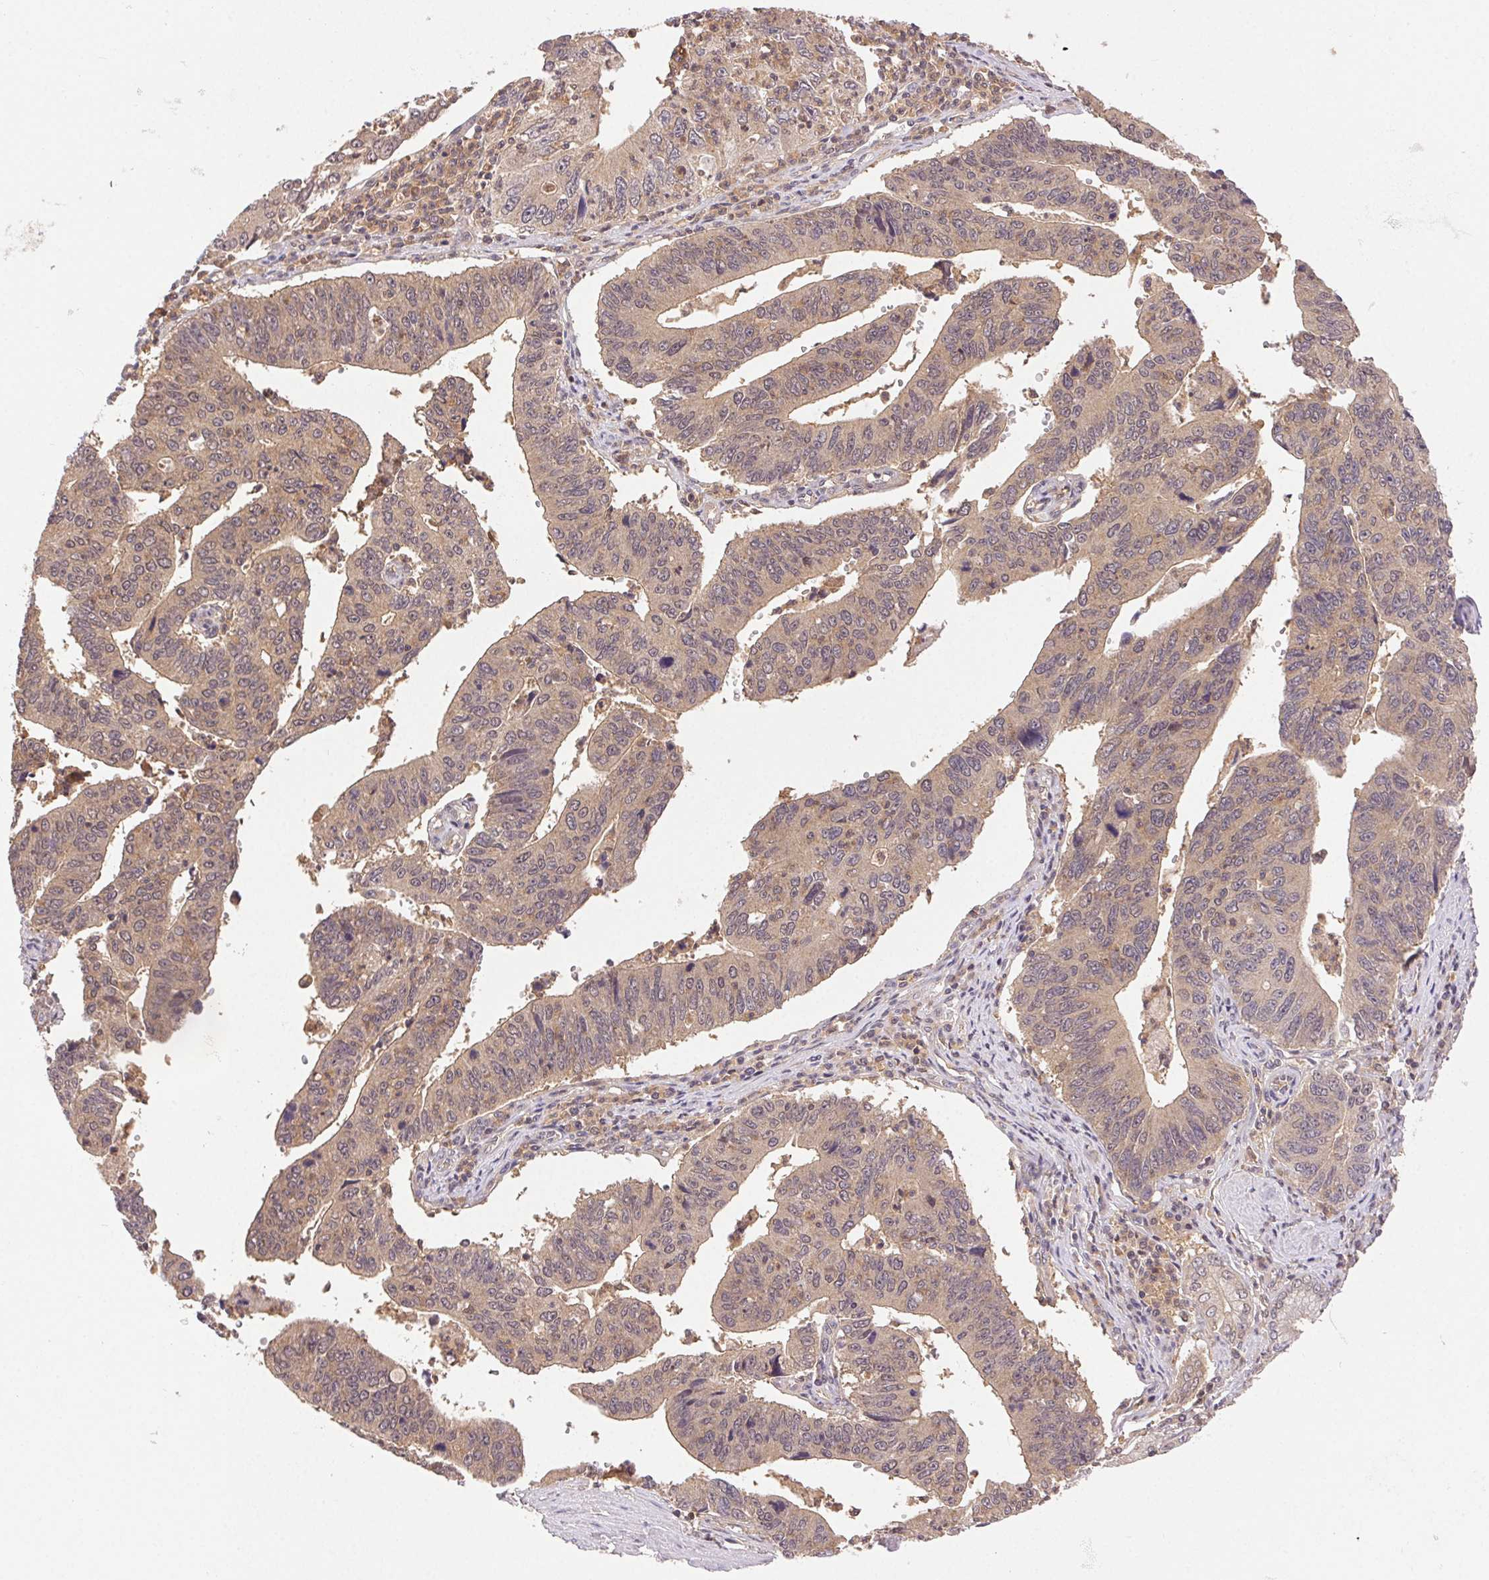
{"staining": {"intensity": "weak", "quantity": "25%-75%", "location": "cytoplasmic/membranous"}, "tissue": "stomach cancer", "cell_type": "Tumor cells", "image_type": "cancer", "snomed": [{"axis": "morphology", "description": "Adenocarcinoma, NOS"}, {"axis": "topography", "description": "Stomach"}], "caption": "Protein expression by immunohistochemistry (IHC) exhibits weak cytoplasmic/membranous positivity in approximately 25%-75% of tumor cells in stomach adenocarcinoma.", "gene": "GDI2", "patient": {"sex": "male", "age": 59}}